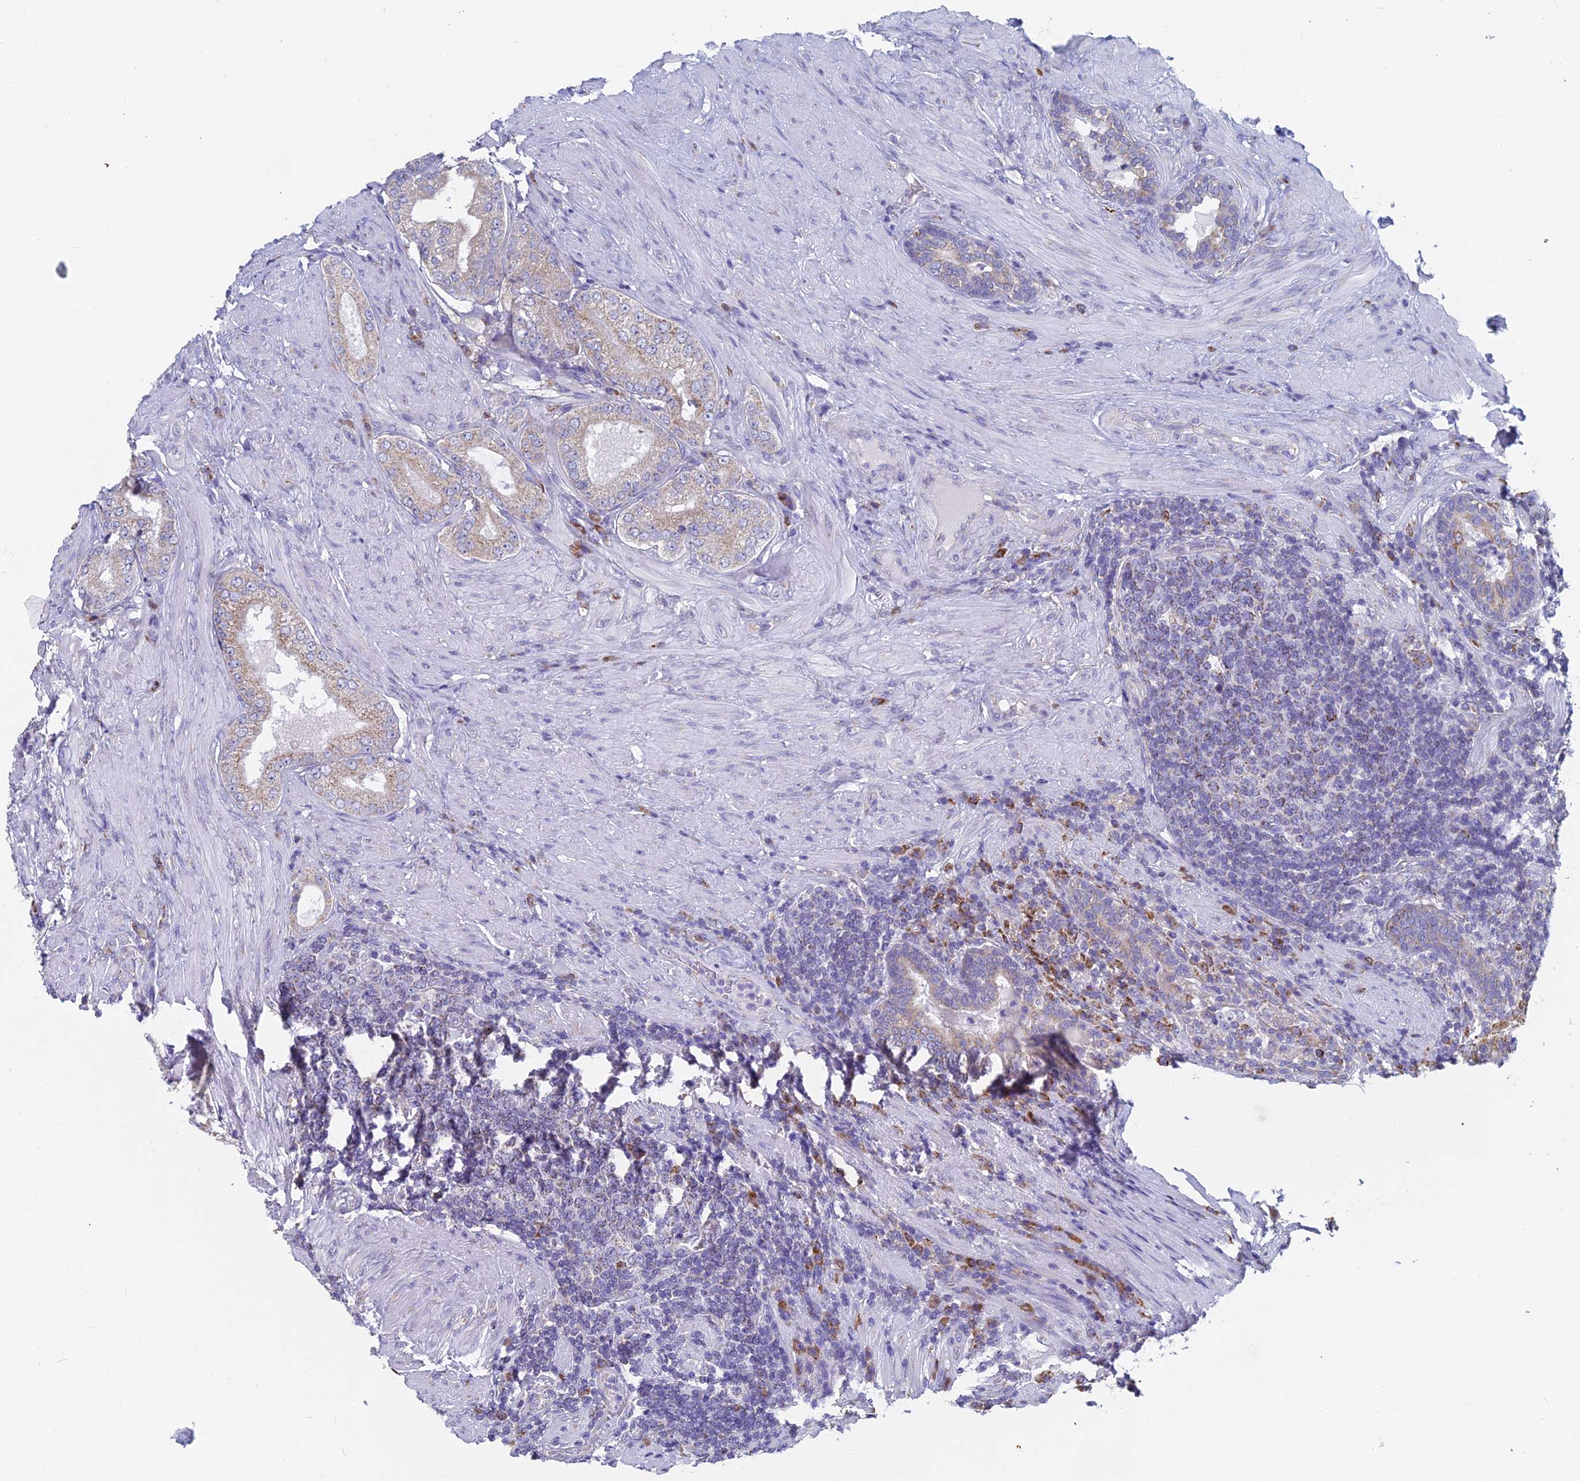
{"staining": {"intensity": "weak", "quantity": "<25%", "location": "cytoplasmic/membranous"}, "tissue": "prostate cancer", "cell_type": "Tumor cells", "image_type": "cancer", "snomed": [{"axis": "morphology", "description": "Adenocarcinoma, Low grade"}, {"axis": "topography", "description": "Prostate"}], "caption": "Tumor cells are negative for protein expression in human prostate low-grade adenocarcinoma.", "gene": "CRACR2B", "patient": {"sex": "male", "age": 68}}